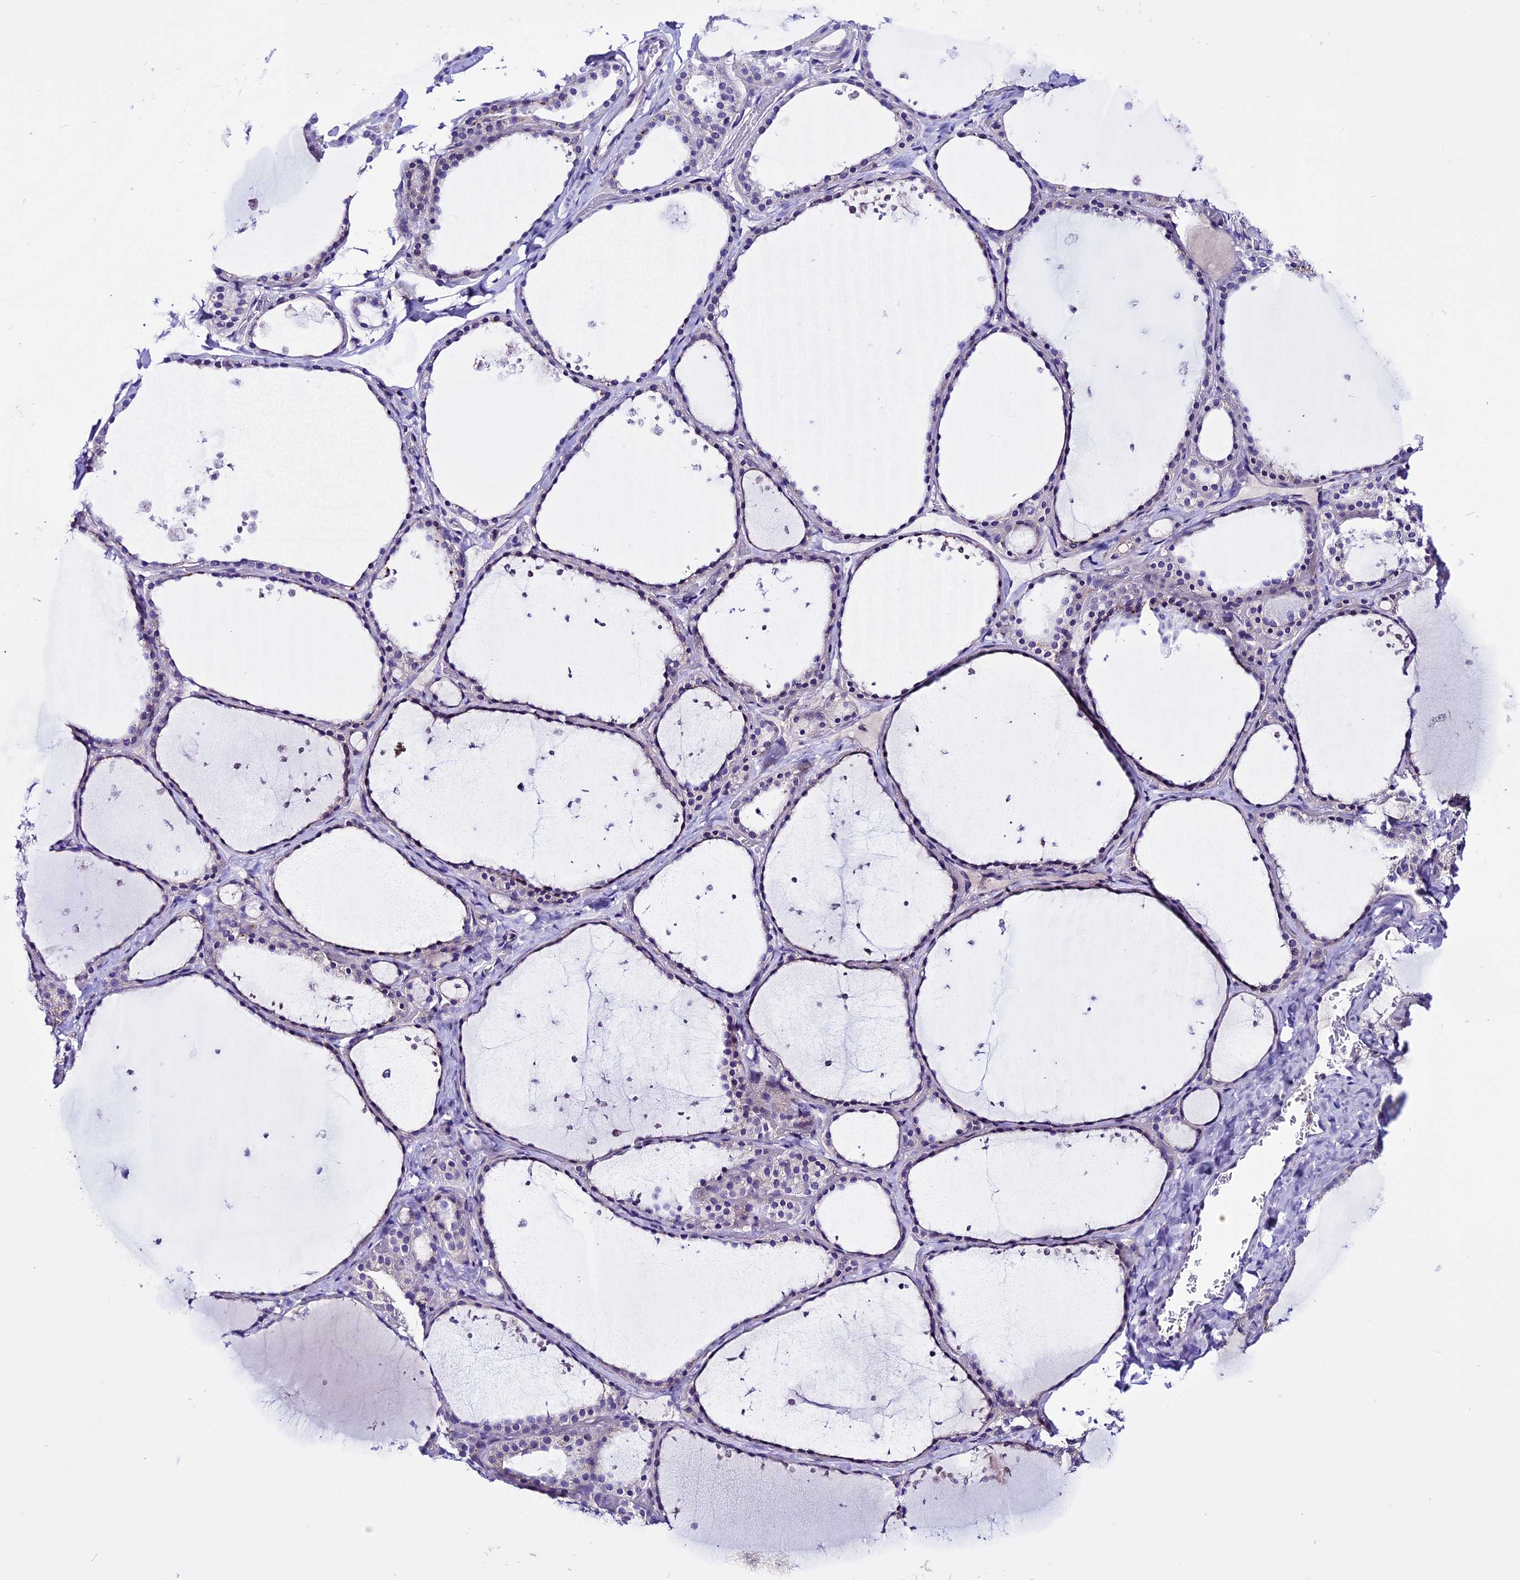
{"staining": {"intensity": "weak", "quantity": "<25%", "location": "cytoplasmic/membranous"}, "tissue": "thyroid gland", "cell_type": "Glandular cells", "image_type": "normal", "snomed": [{"axis": "morphology", "description": "Normal tissue, NOS"}, {"axis": "topography", "description": "Thyroid gland"}], "caption": "Immunohistochemistry of normal thyroid gland shows no expression in glandular cells.", "gene": "XKR7", "patient": {"sex": "female", "age": 44}}